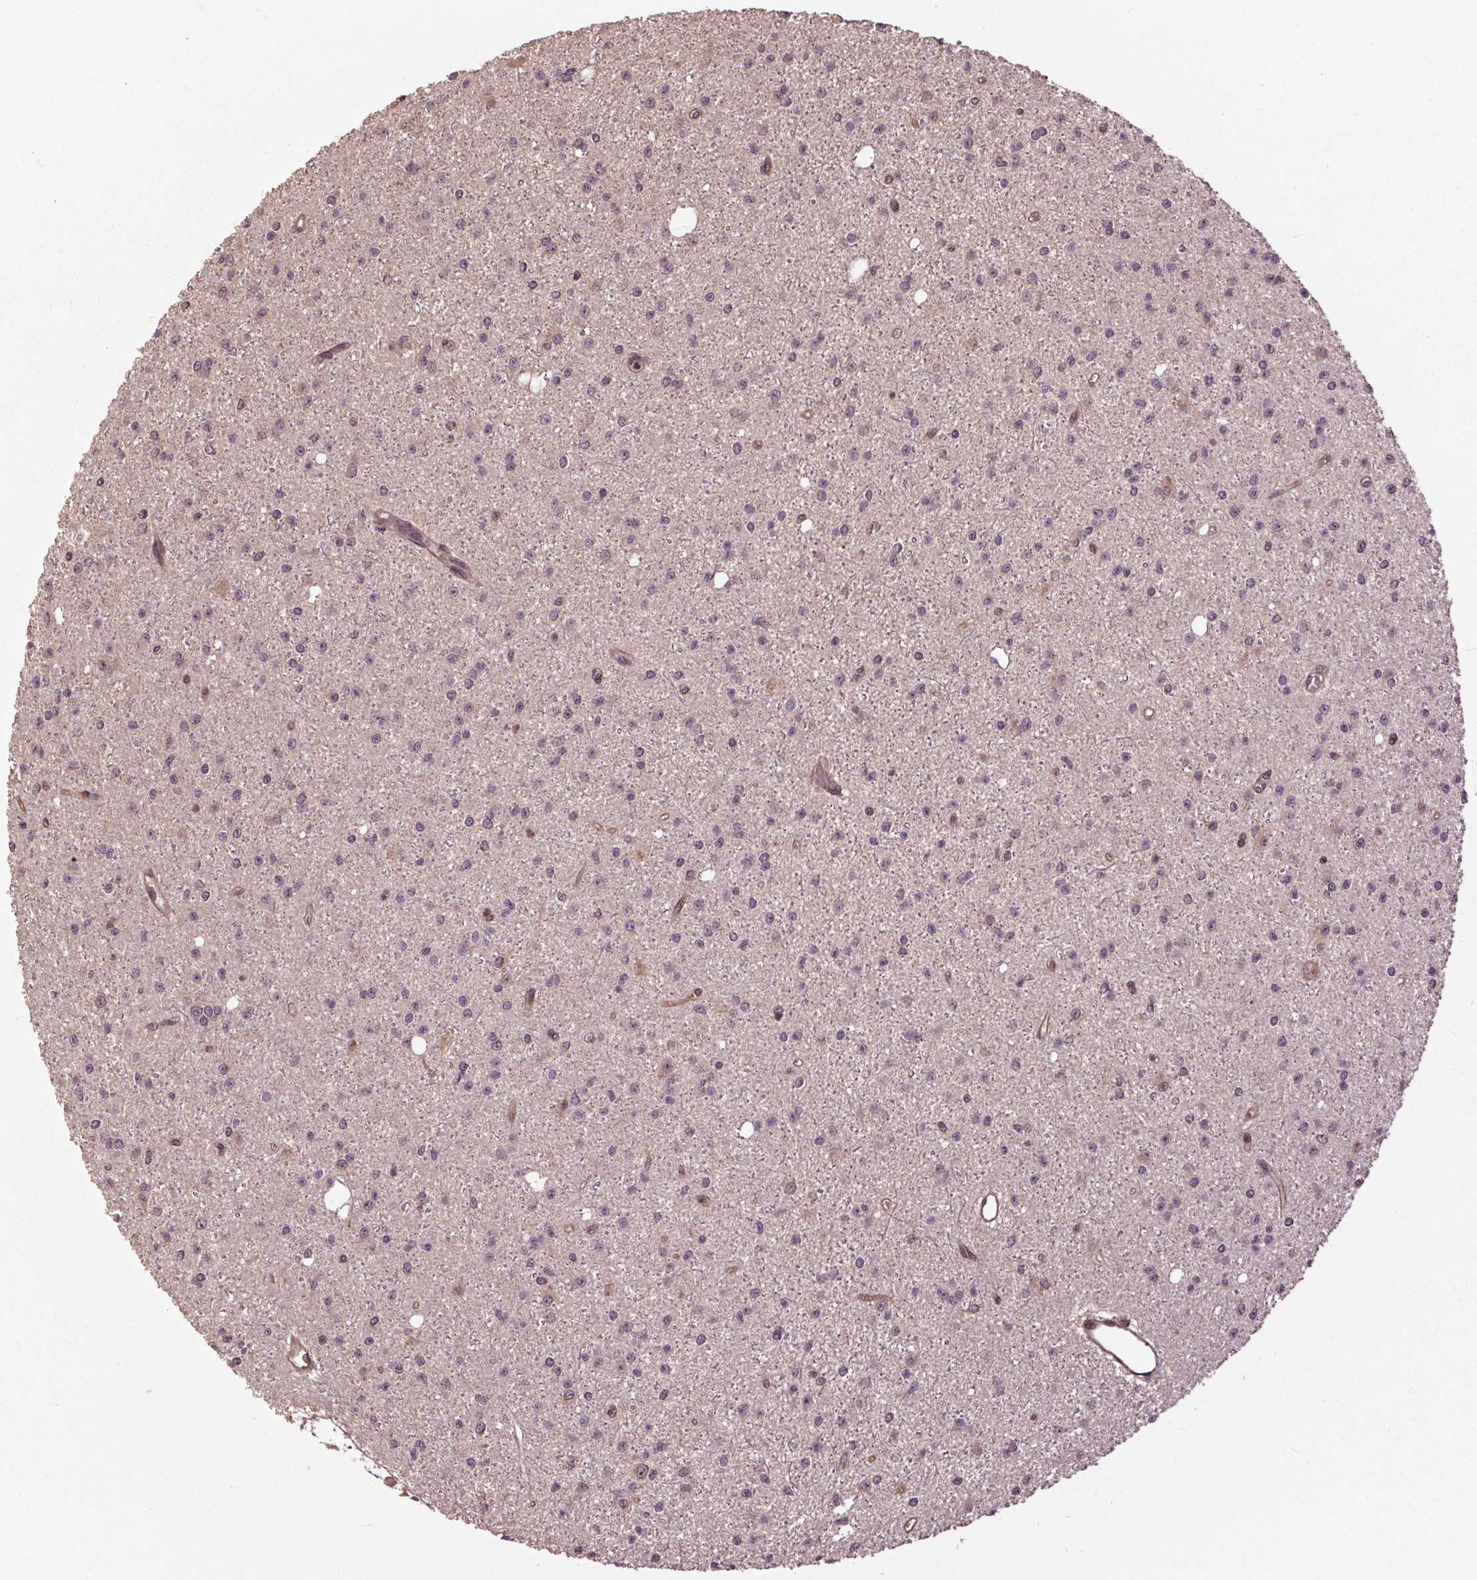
{"staining": {"intensity": "negative", "quantity": "none", "location": "none"}, "tissue": "glioma", "cell_type": "Tumor cells", "image_type": "cancer", "snomed": [{"axis": "morphology", "description": "Glioma, malignant, Low grade"}, {"axis": "topography", "description": "Brain"}], "caption": "An immunohistochemistry histopathology image of glioma is shown. There is no staining in tumor cells of glioma.", "gene": "CEP95", "patient": {"sex": "male", "age": 27}}